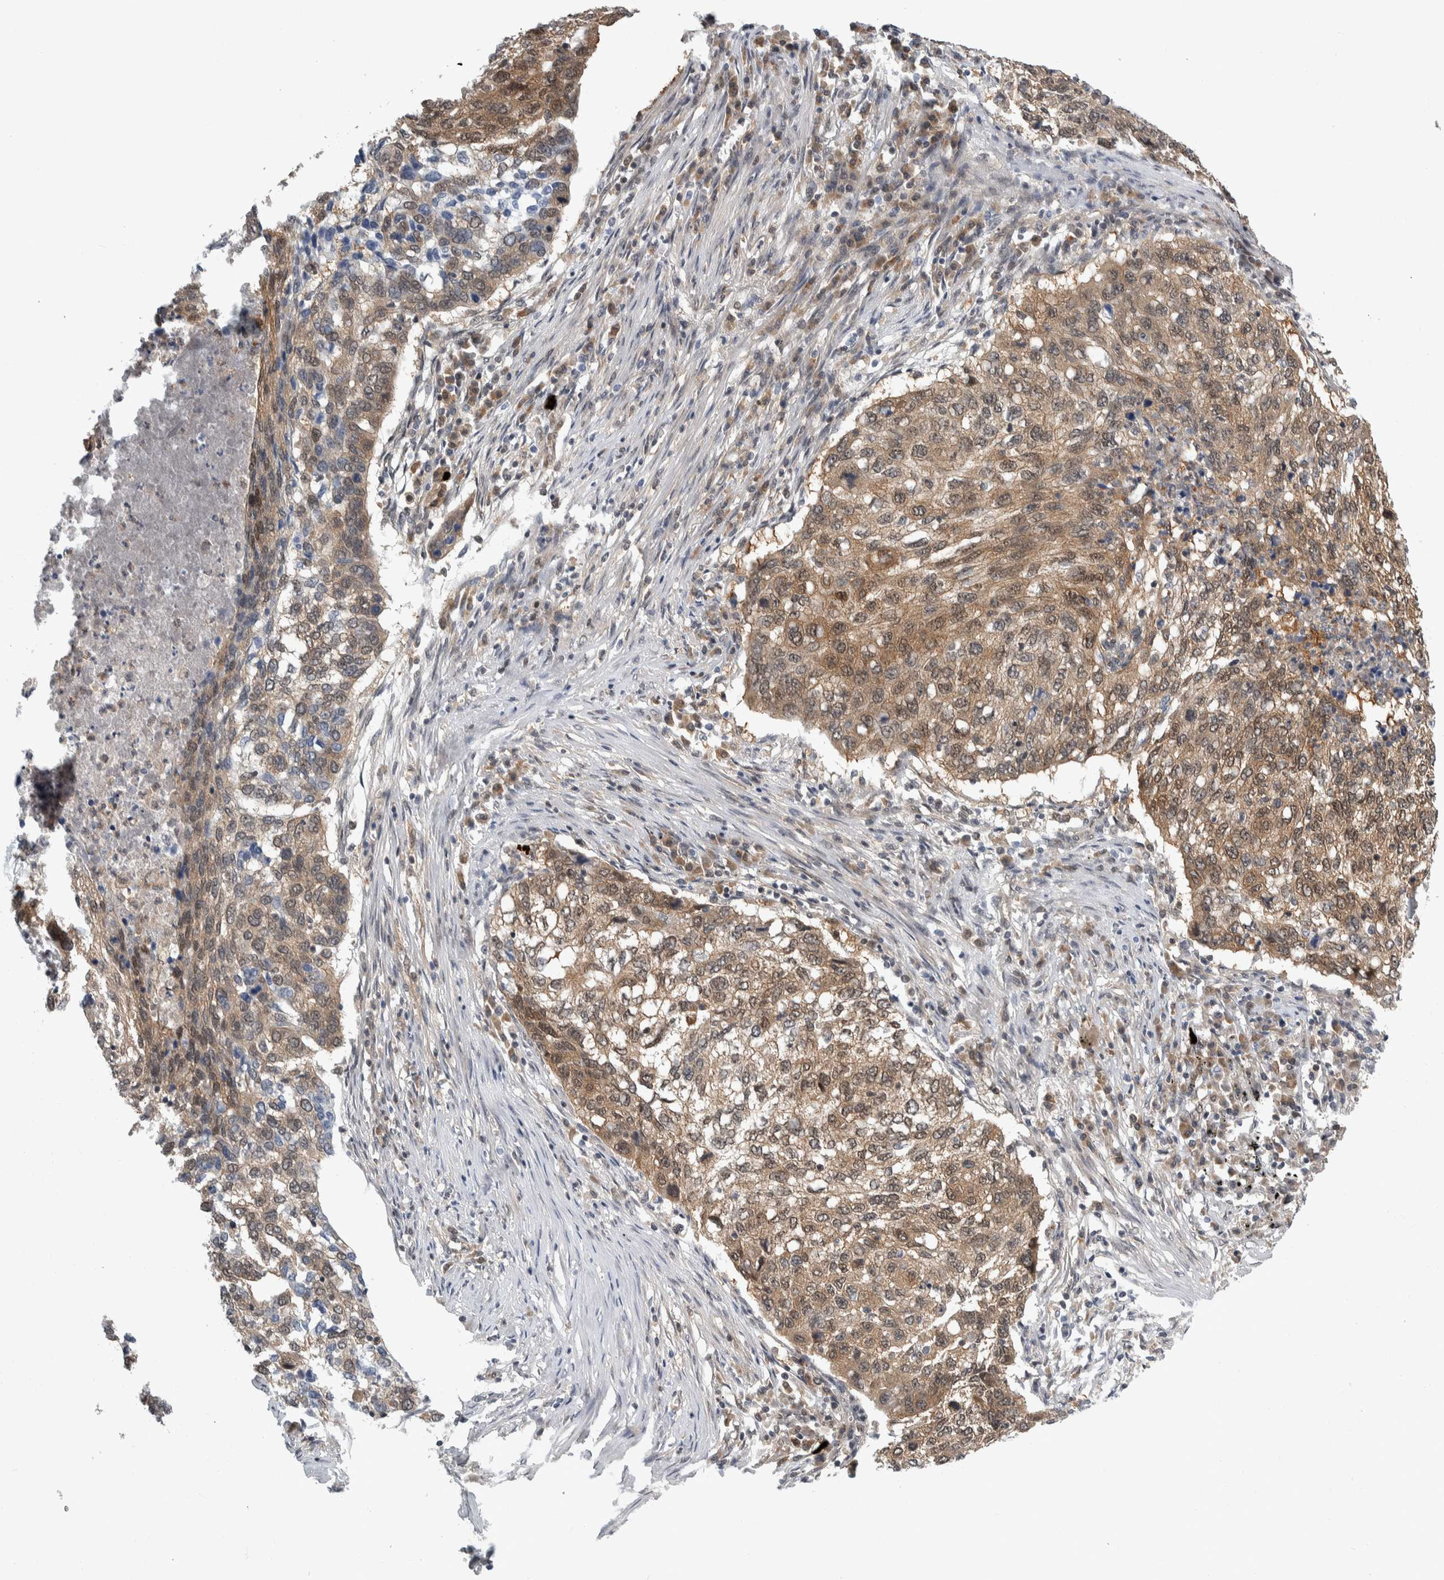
{"staining": {"intensity": "moderate", "quantity": ">75%", "location": "cytoplasmic/membranous"}, "tissue": "lung cancer", "cell_type": "Tumor cells", "image_type": "cancer", "snomed": [{"axis": "morphology", "description": "Squamous cell carcinoma, NOS"}, {"axis": "topography", "description": "Lung"}], "caption": "Immunohistochemistry (DAB (3,3'-diaminobenzidine)) staining of human lung cancer displays moderate cytoplasmic/membranous protein staining in about >75% of tumor cells. The protein is shown in brown color, while the nuclei are stained blue.", "gene": "CCDC43", "patient": {"sex": "female", "age": 63}}